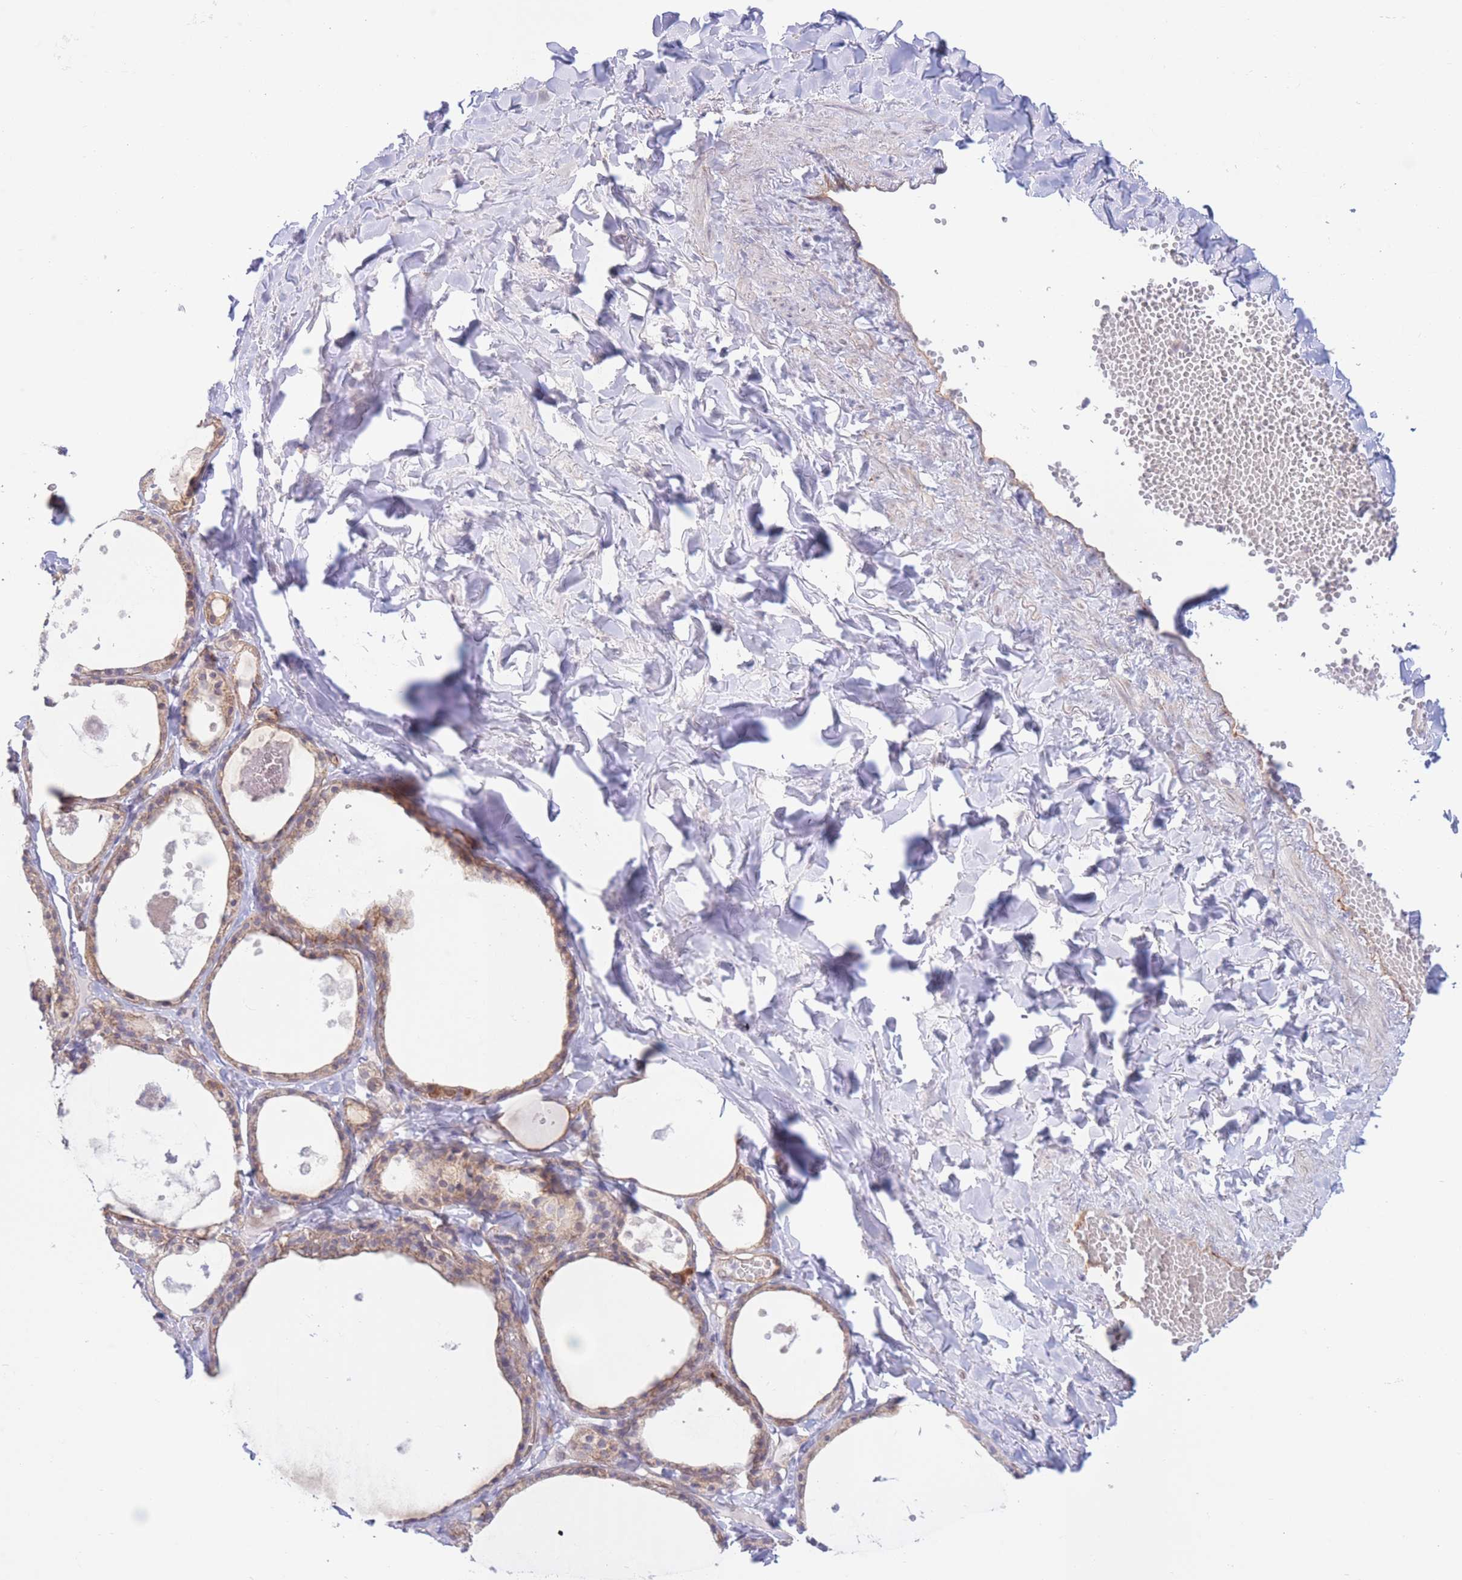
{"staining": {"intensity": "moderate", "quantity": ">75%", "location": "cytoplasmic/membranous"}, "tissue": "thyroid gland", "cell_type": "Glandular cells", "image_type": "normal", "snomed": [{"axis": "morphology", "description": "Normal tissue, NOS"}, {"axis": "topography", "description": "Thyroid gland"}], "caption": "A photomicrograph of thyroid gland stained for a protein exhibits moderate cytoplasmic/membranous brown staining in glandular cells. (DAB = brown stain, brightfield microscopy at high magnification).", "gene": "MRPS31", "patient": {"sex": "male", "age": 56}}